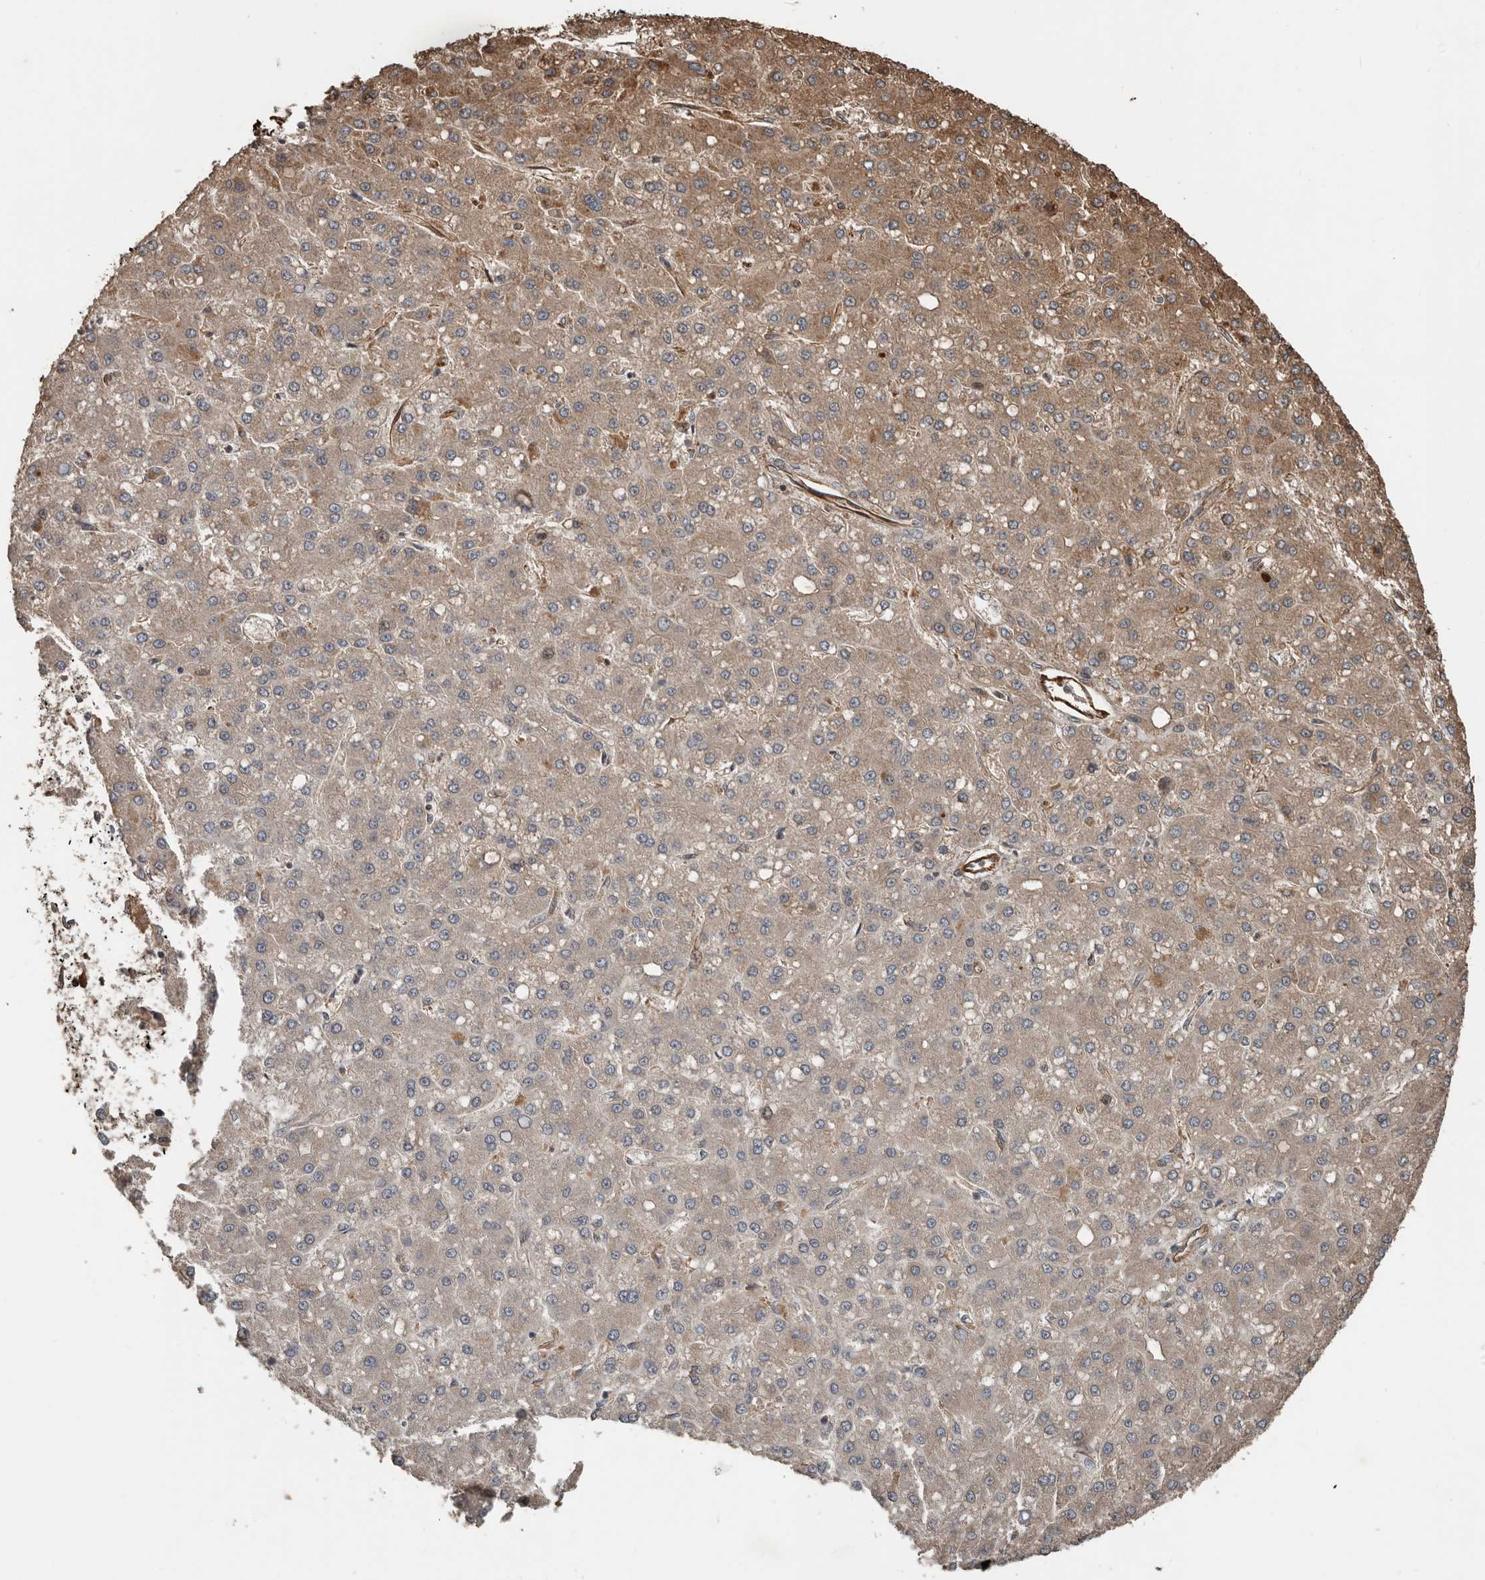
{"staining": {"intensity": "moderate", "quantity": "25%-75%", "location": "cytoplasmic/membranous"}, "tissue": "liver cancer", "cell_type": "Tumor cells", "image_type": "cancer", "snomed": [{"axis": "morphology", "description": "Carcinoma, Hepatocellular, NOS"}, {"axis": "topography", "description": "Liver"}], "caption": "The photomicrograph demonstrates staining of hepatocellular carcinoma (liver), revealing moderate cytoplasmic/membranous protein staining (brown color) within tumor cells.", "gene": "YOD1", "patient": {"sex": "male", "age": 67}}